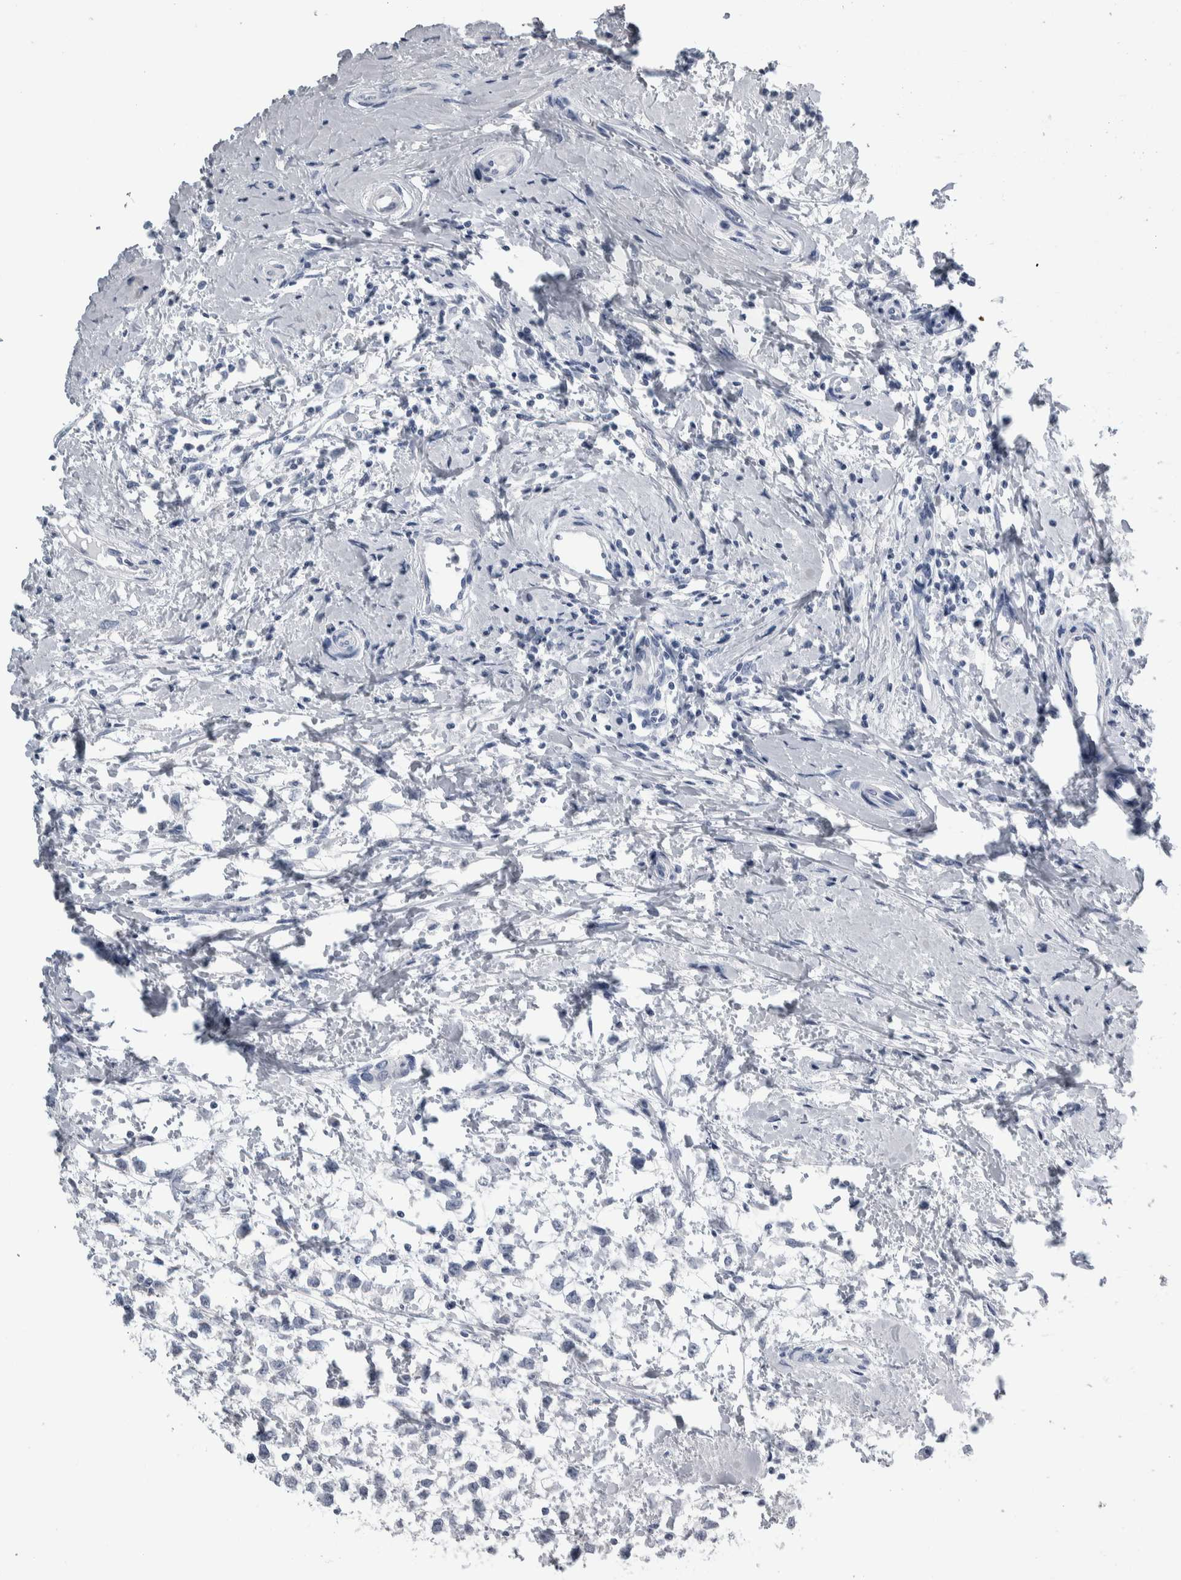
{"staining": {"intensity": "negative", "quantity": "none", "location": "none"}, "tissue": "testis cancer", "cell_type": "Tumor cells", "image_type": "cancer", "snomed": [{"axis": "morphology", "description": "Seminoma, NOS"}, {"axis": "morphology", "description": "Carcinoma, Embryonal, NOS"}, {"axis": "topography", "description": "Testis"}], "caption": "This is an immunohistochemistry (IHC) histopathology image of human testis cancer (seminoma). There is no positivity in tumor cells.", "gene": "CDH17", "patient": {"sex": "male", "age": 51}}